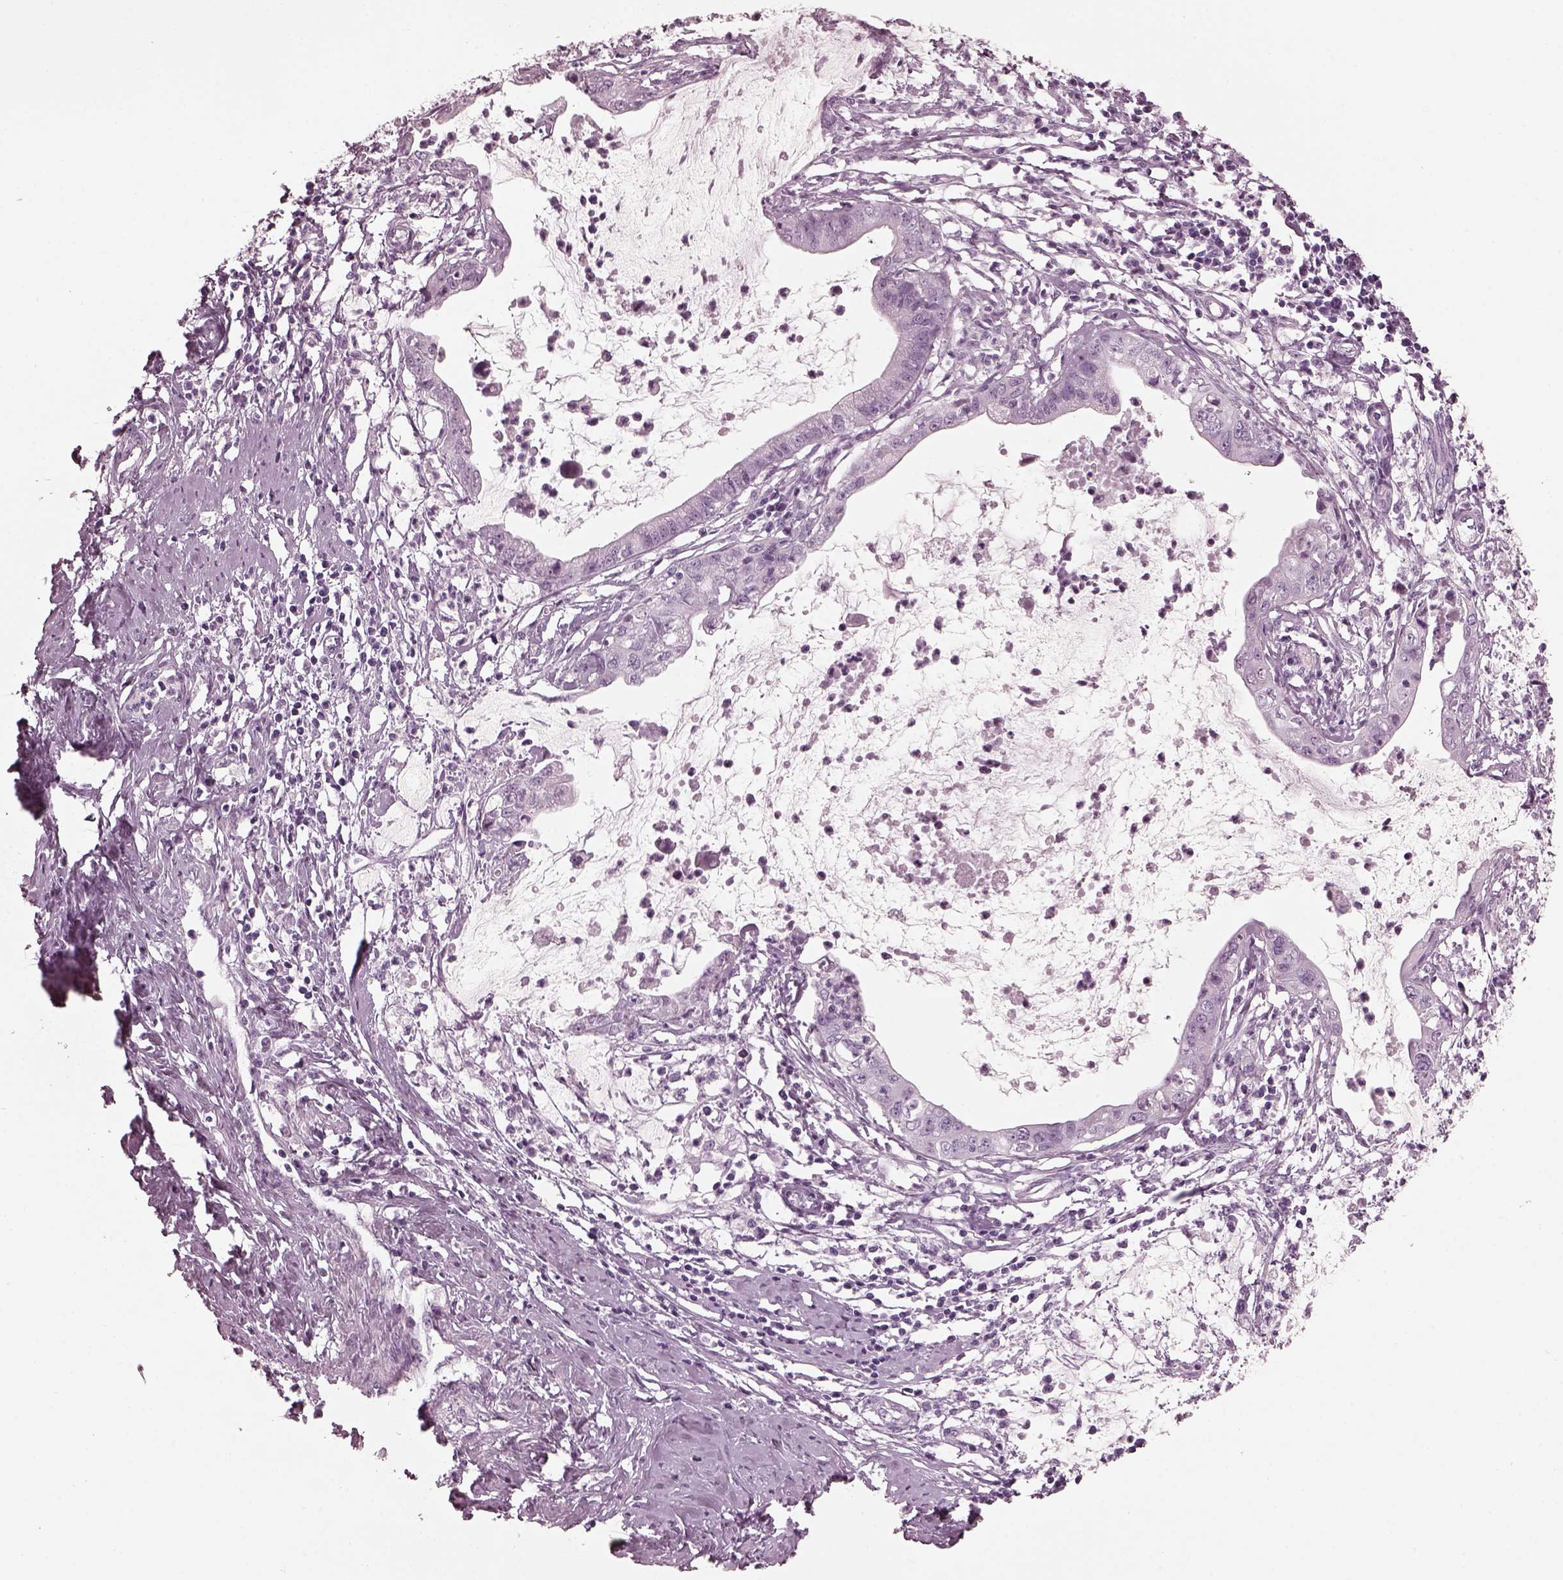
{"staining": {"intensity": "negative", "quantity": "none", "location": "none"}, "tissue": "cervical cancer", "cell_type": "Tumor cells", "image_type": "cancer", "snomed": [{"axis": "morphology", "description": "Normal tissue, NOS"}, {"axis": "morphology", "description": "Adenocarcinoma, NOS"}, {"axis": "topography", "description": "Cervix"}], "caption": "Immunohistochemistry photomicrograph of human cervical cancer stained for a protein (brown), which exhibits no expression in tumor cells.", "gene": "FABP9", "patient": {"sex": "female", "age": 38}}